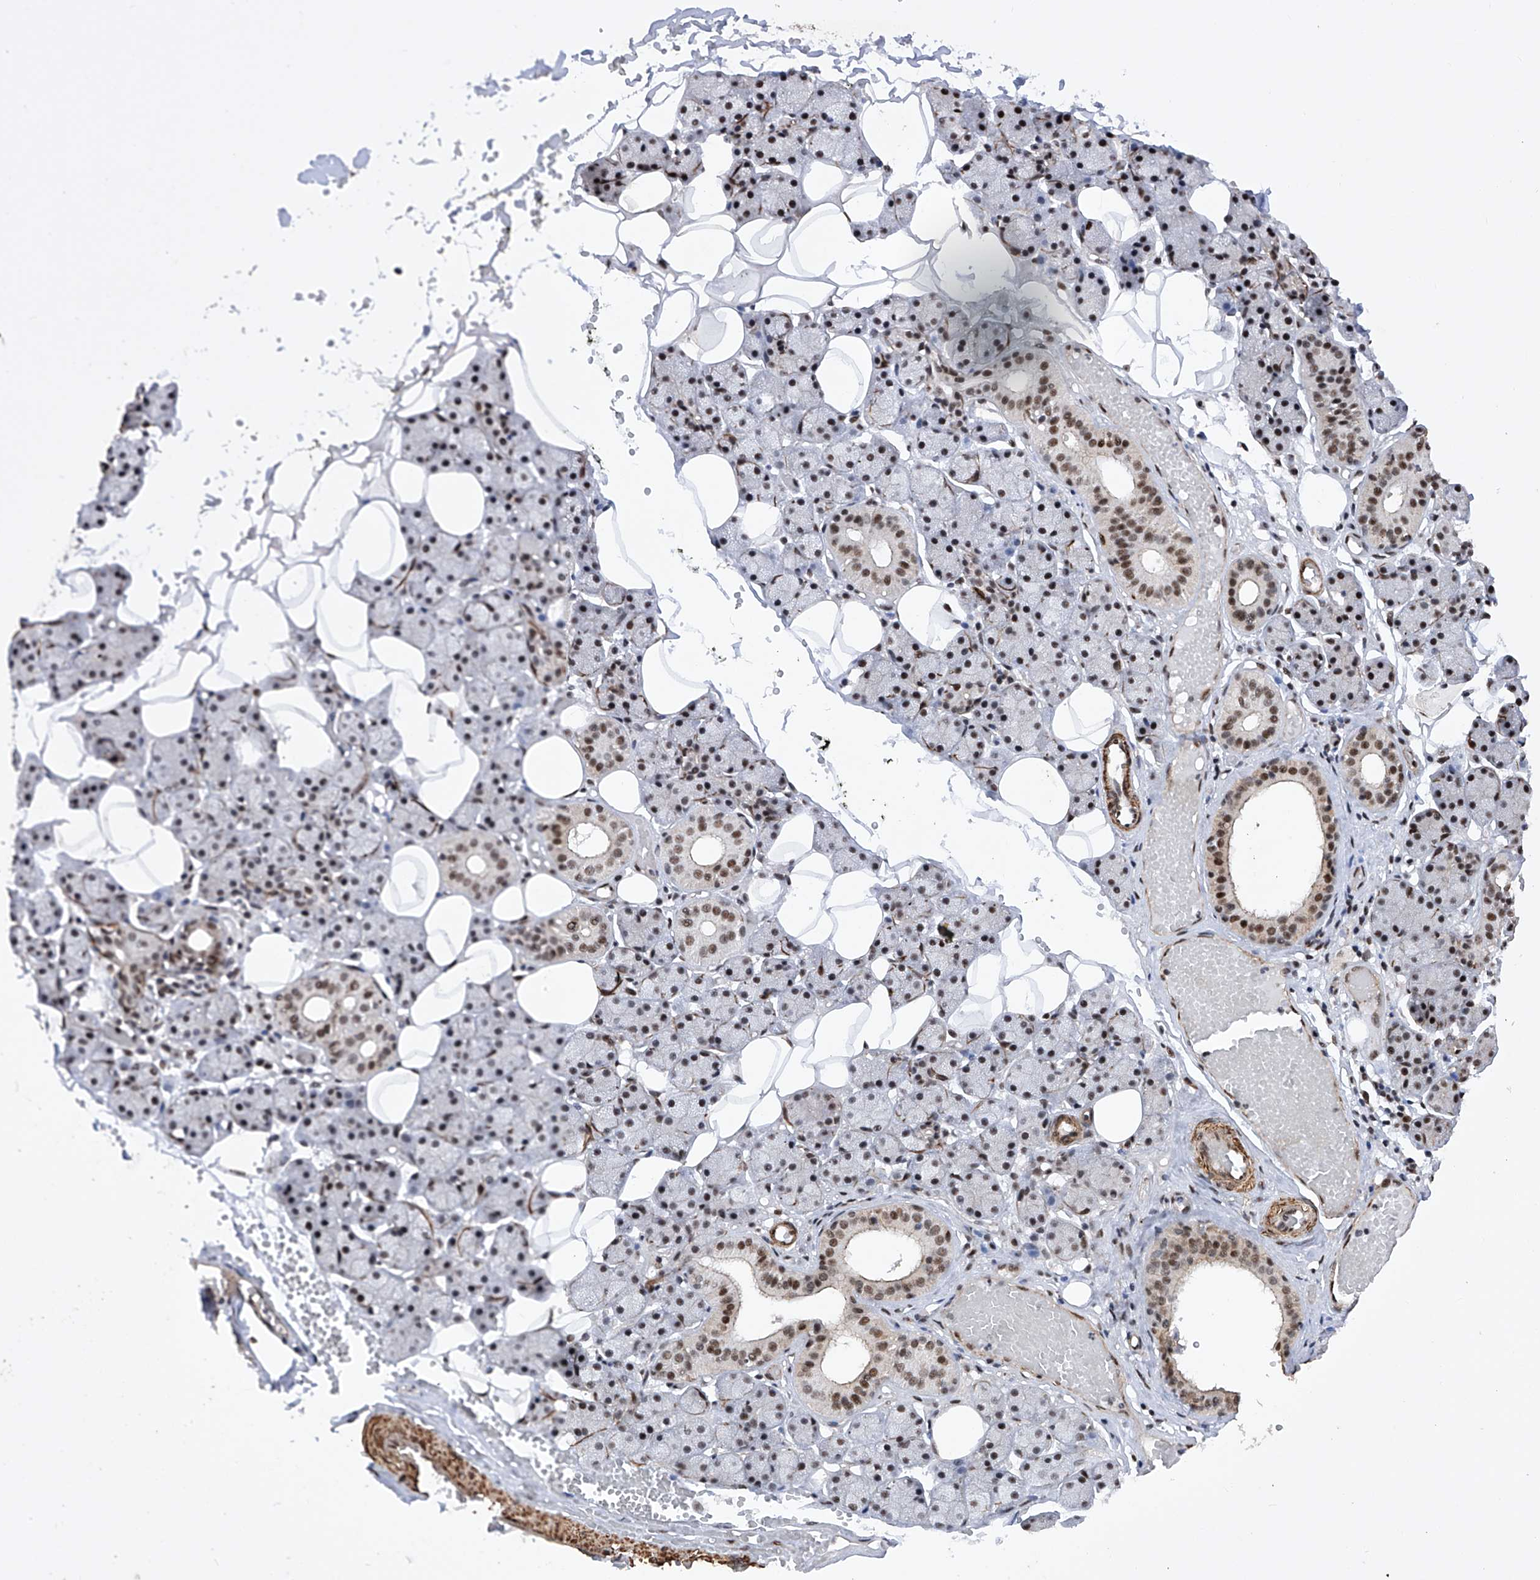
{"staining": {"intensity": "moderate", "quantity": "25%-75%", "location": "cytoplasmic/membranous,nuclear"}, "tissue": "salivary gland", "cell_type": "Glandular cells", "image_type": "normal", "snomed": [{"axis": "morphology", "description": "Normal tissue, NOS"}, {"axis": "topography", "description": "Salivary gland"}], "caption": "A brown stain shows moderate cytoplasmic/membranous,nuclear staining of a protein in glandular cells of benign human salivary gland.", "gene": "NFATC4", "patient": {"sex": "female", "age": 33}}